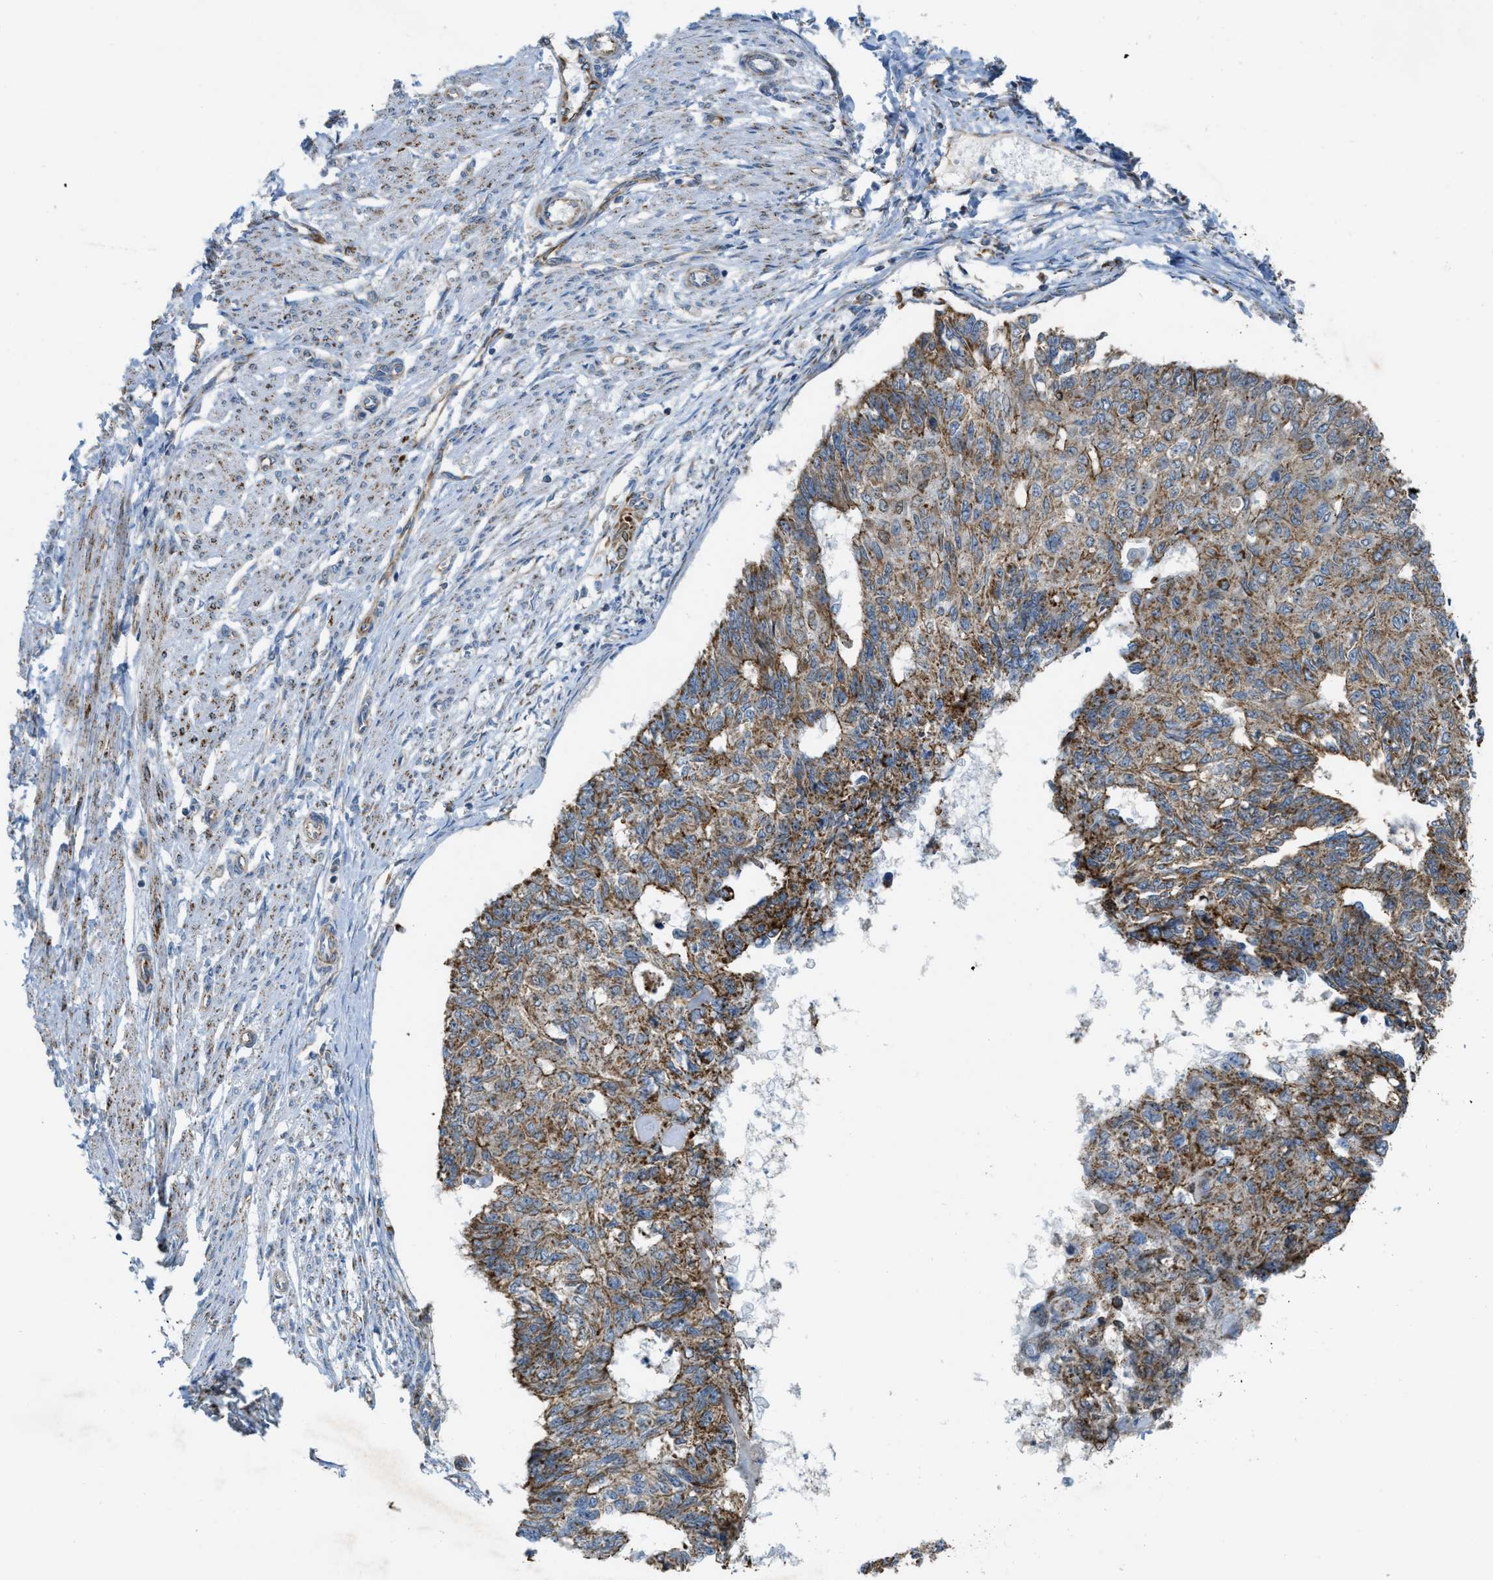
{"staining": {"intensity": "moderate", "quantity": ">75%", "location": "cytoplasmic/membranous"}, "tissue": "endometrial cancer", "cell_type": "Tumor cells", "image_type": "cancer", "snomed": [{"axis": "morphology", "description": "Adenocarcinoma, NOS"}, {"axis": "topography", "description": "Endometrium"}], "caption": "Immunohistochemistry (DAB) staining of human endometrial cancer (adenocarcinoma) reveals moderate cytoplasmic/membranous protein expression in about >75% of tumor cells.", "gene": "BTN3A1", "patient": {"sex": "female", "age": 32}}